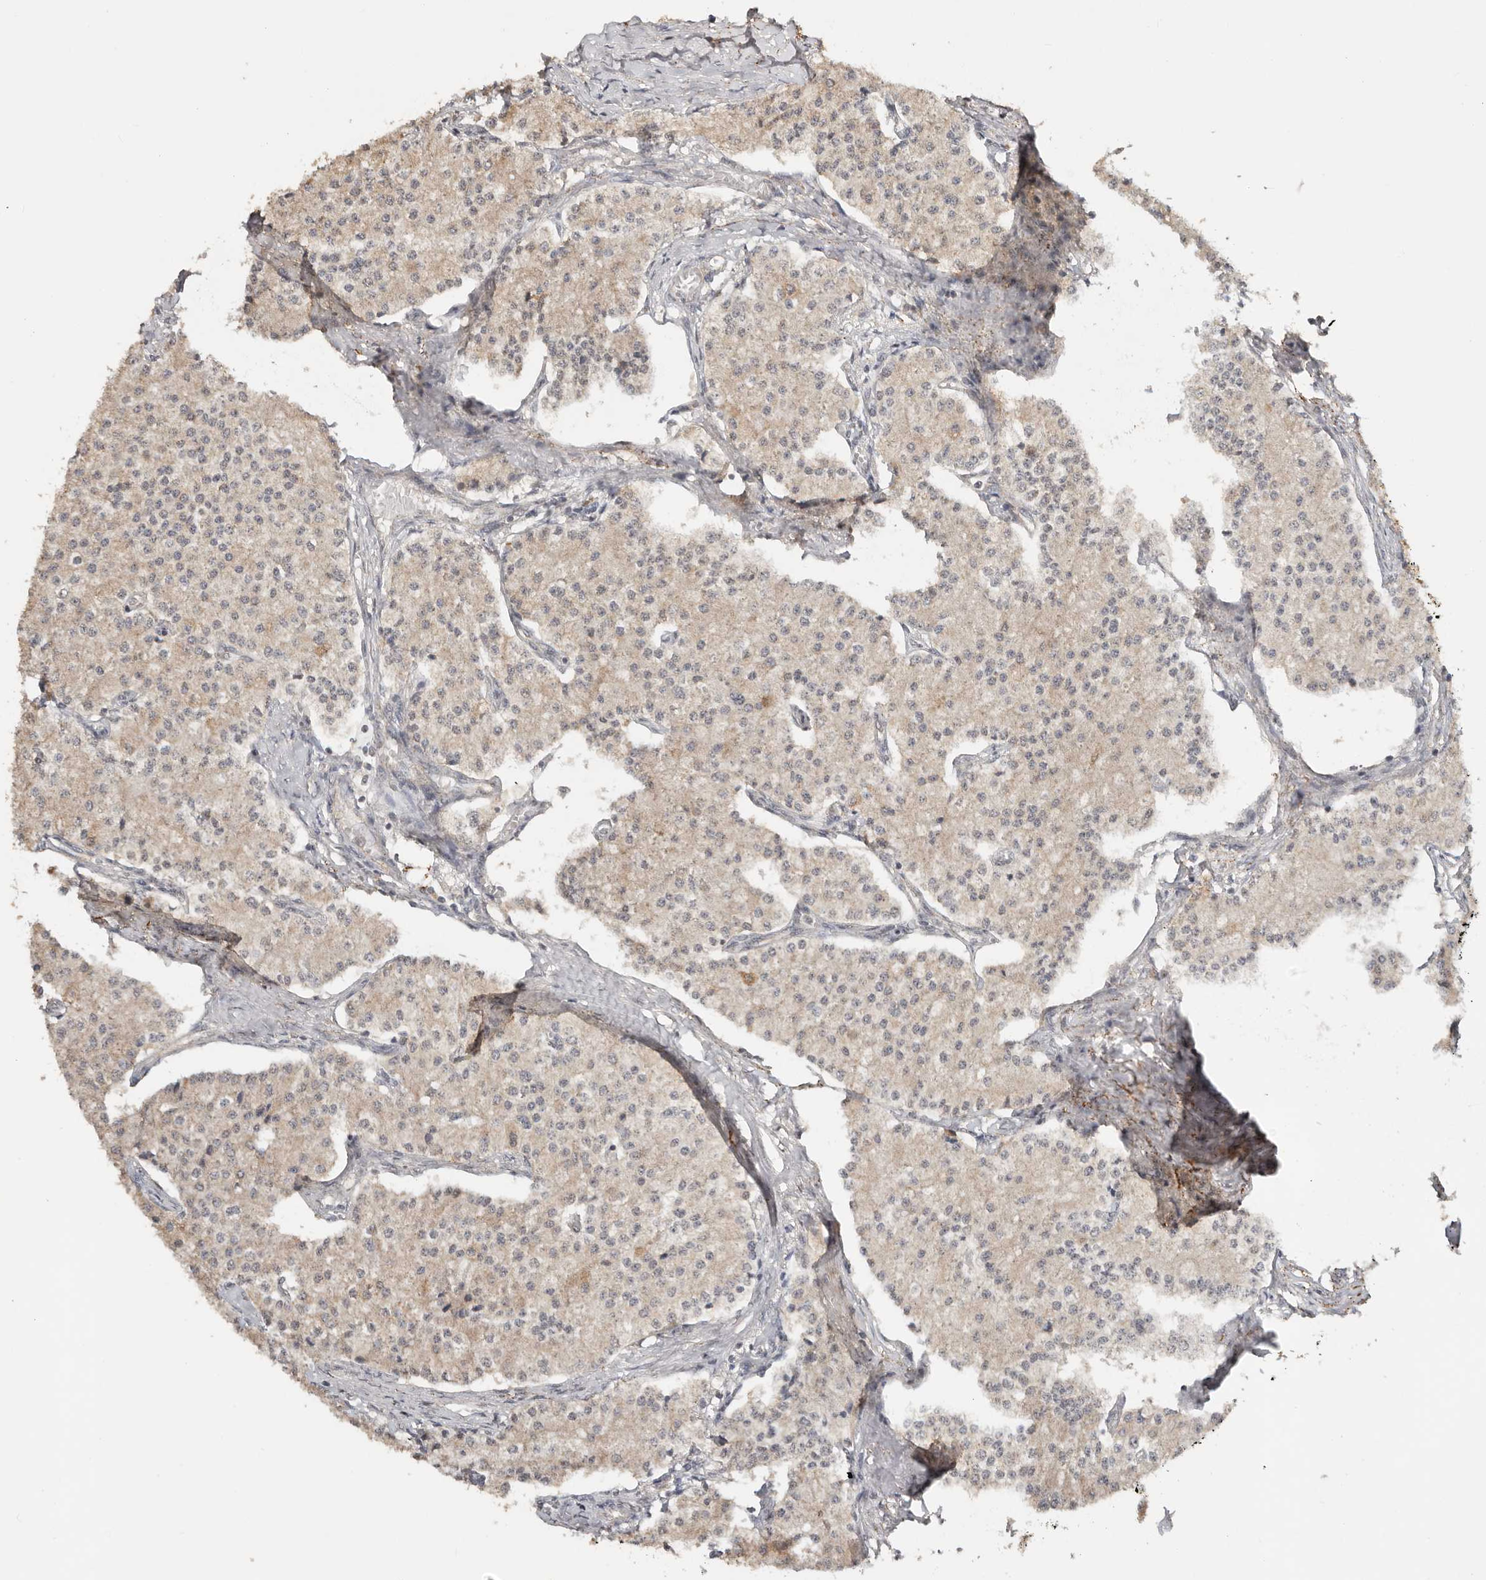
{"staining": {"intensity": "weak", "quantity": ">75%", "location": "cytoplasmic/membranous"}, "tissue": "carcinoid", "cell_type": "Tumor cells", "image_type": "cancer", "snomed": [{"axis": "morphology", "description": "Carcinoid, malignant, NOS"}, {"axis": "topography", "description": "Colon"}], "caption": "A histopathology image of malignant carcinoid stained for a protein exhibits weak cytoplasmic/membranous brown staining in tumor cells.", "gene": "SEC14L1", "patient": {"sex": "female", "age": 52}}